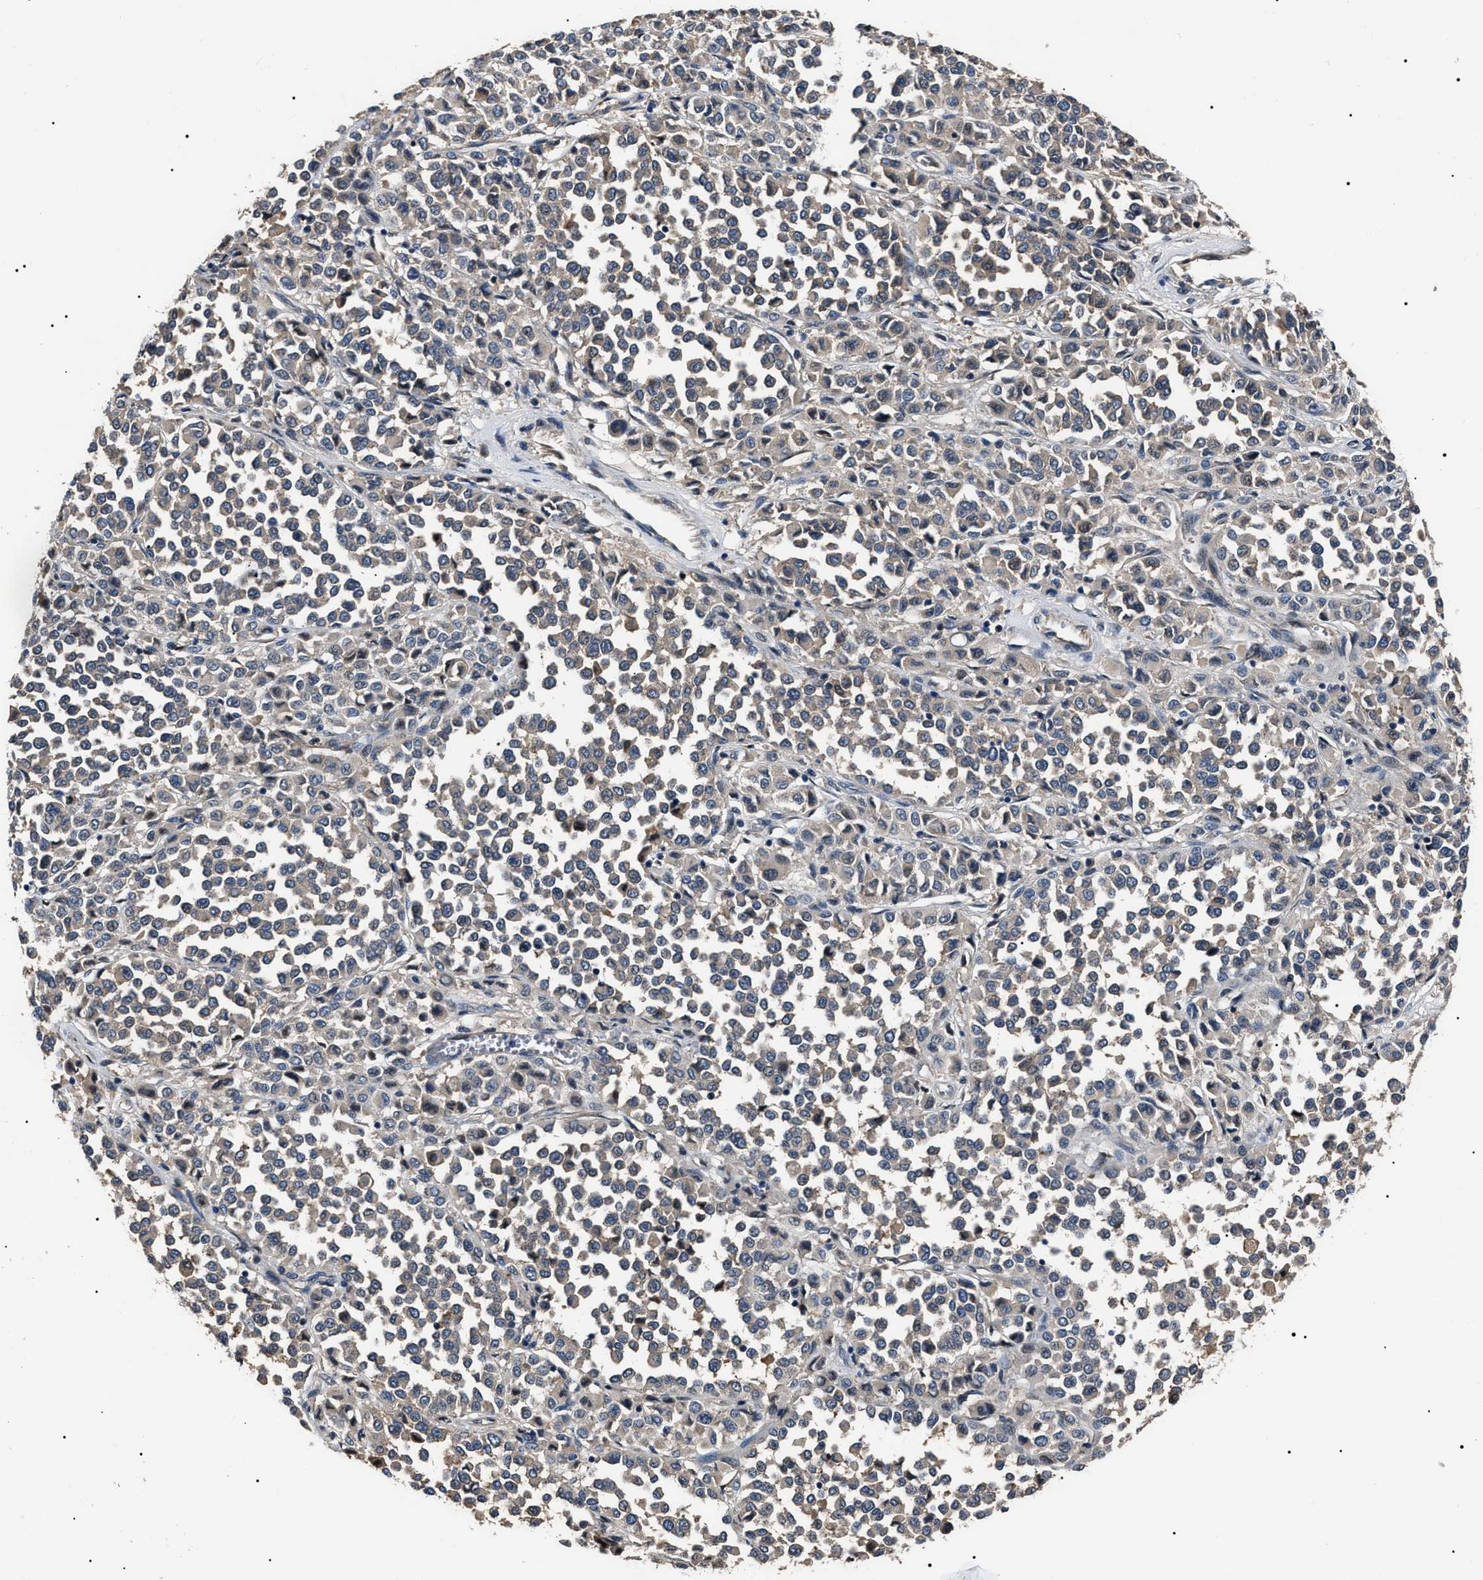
{"staining": {"intensity": "negative", "quantity": "none", "location": "none"}, "tissue": "melanoma", "cell_type": "Tumor cells", "image_type": "cancer", "snomed": [{"axis": "morphology", "description": "Malignant melanoma, Metastatic site"}, {"axis": "topography", "description": "Pancreas"}], "caption": "Melanoma stained for a protein using immunohistochemistry (IHC) exhibits no staining tumor cells.", "gene": "IFT81", "patient": {"sex": "female", "age": 30}}